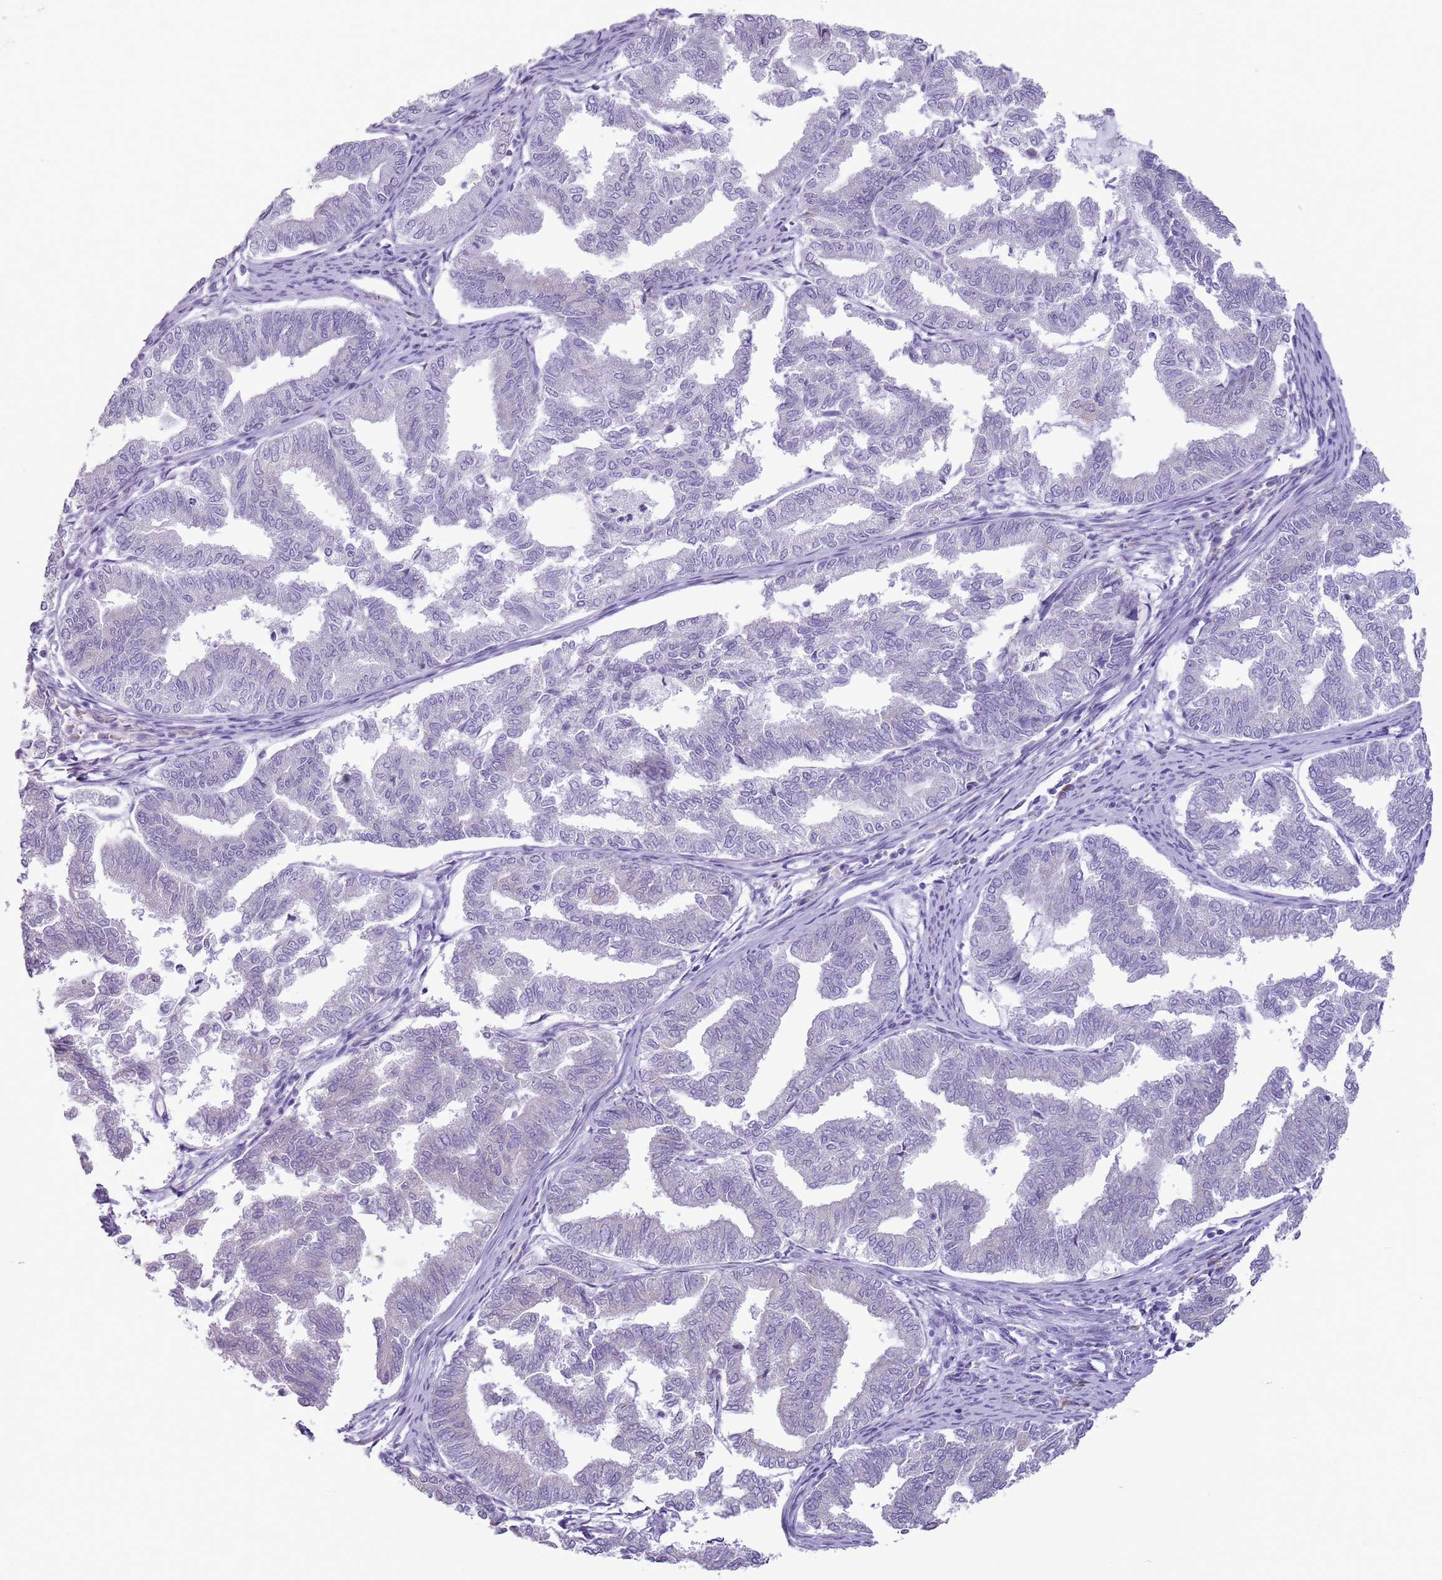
{"staining": {"intensity": "negative", "quantity": "none", "location": "none"}, "tissue": "endometrial cancer", "cell_type": "Tumor cells", "image_type": "cancer", "snomed": [{"axis": "morphology", "description": "Adenocarcinoma, NOS"}, {"axis": "topography", "description": "Endometrium"}], "caption": "Immunohistochemistry of human endometrial cancer displays no staining in tumor cells. (DAB immunohistochemistry (IHC), high magnification).", "gene": "HYOU1", "patient": {"sex": "female", "age": 79}}